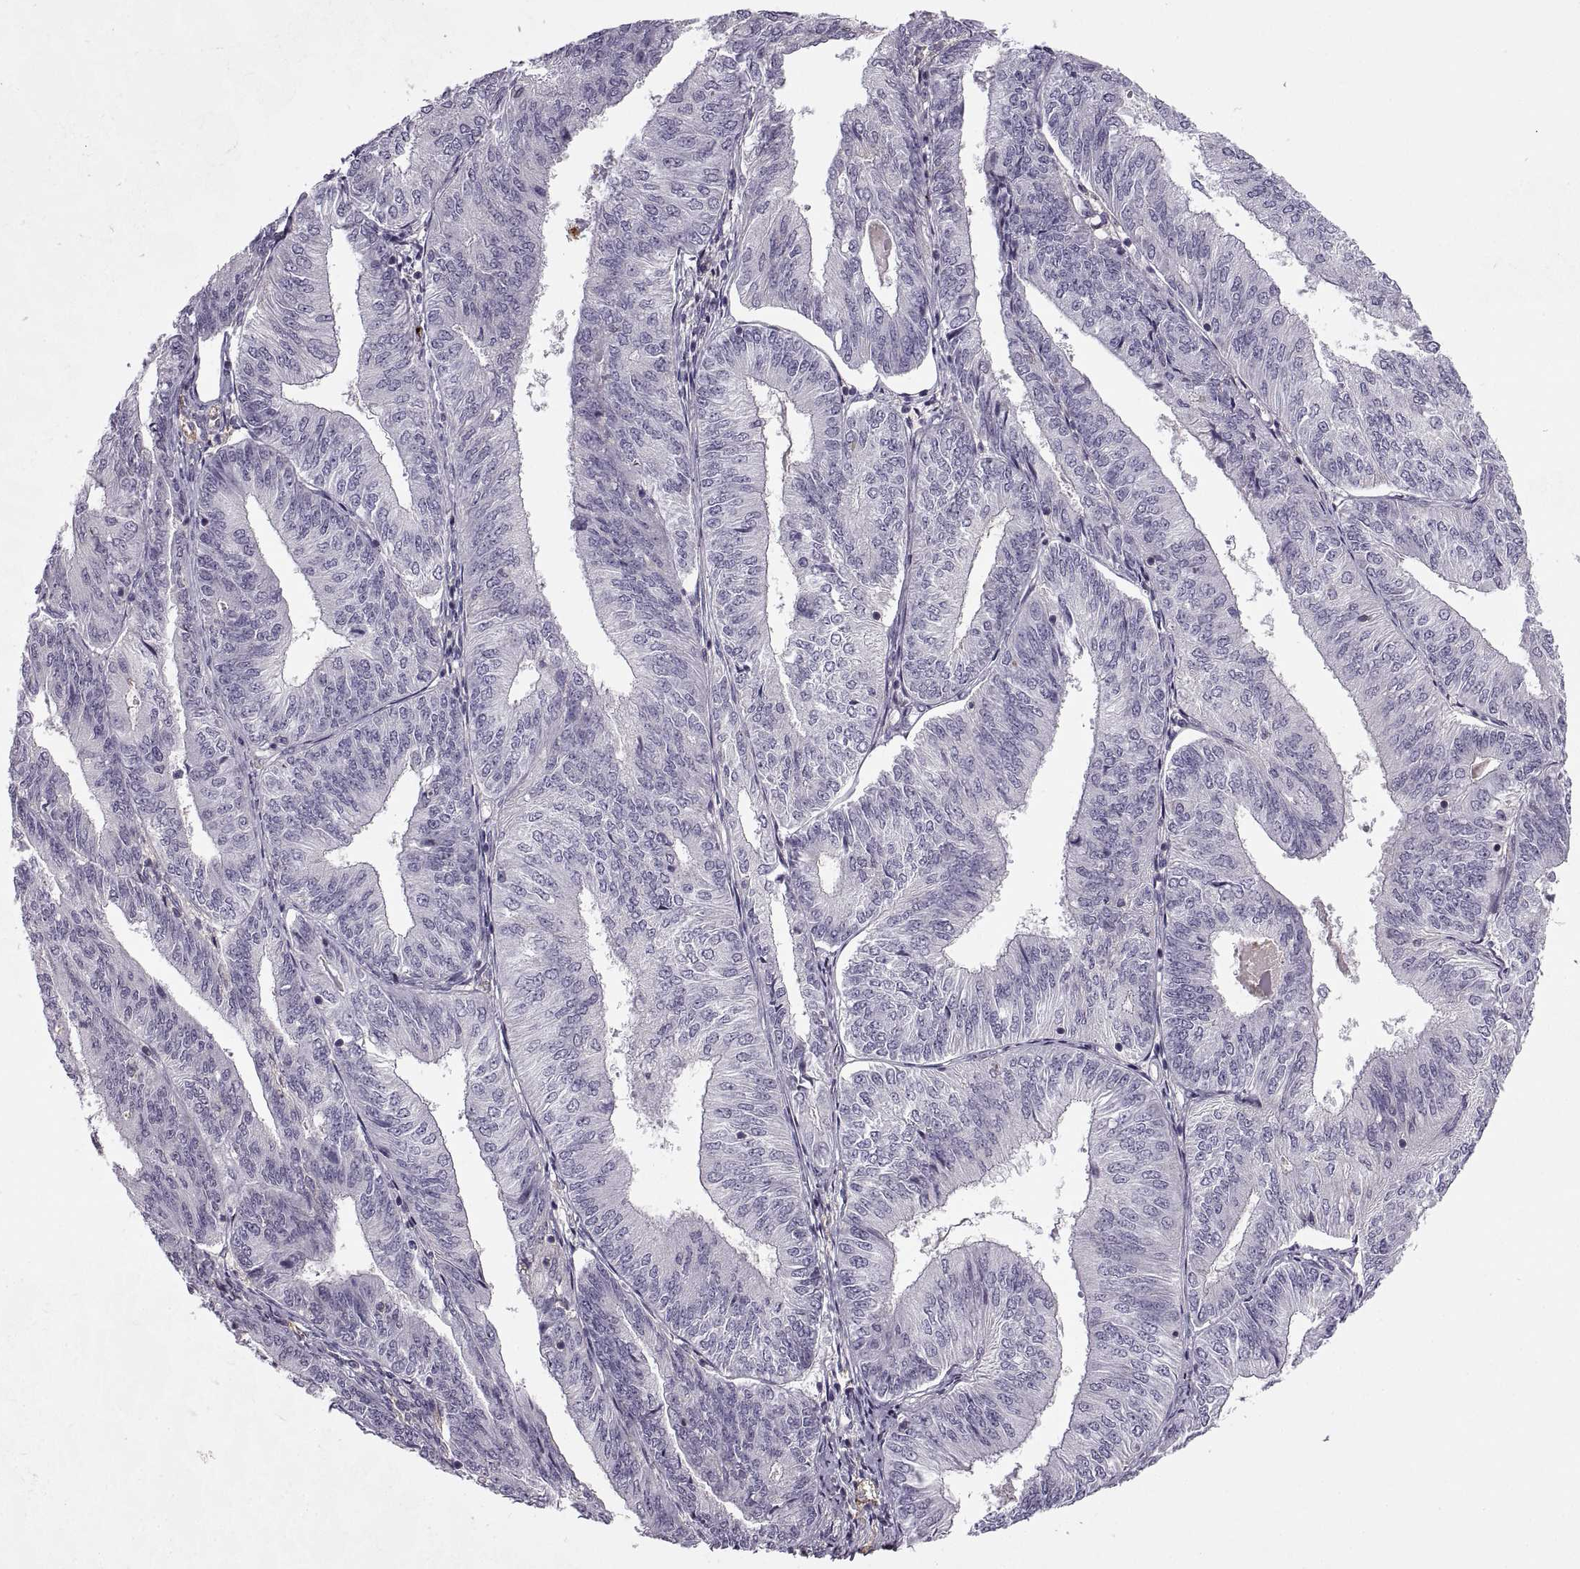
{"staining": {"intensity": "negative", "quantity": "none", "location": "none"}, "tissue": "endometrial cancer", "cell_type": "Tumor cells", "image_type": "cancer", "snomed": [{"axis": "morphology", "description": "Adenocarcinoma, NOS"}, {"axis": "topography", "description": "Endometrium"}], "caption": "Tumor cells are negative for brown protein staining in endometrial adenocarcinoma.", "gene": "RALB", "patient": {"sex": "female", "age": 58}}